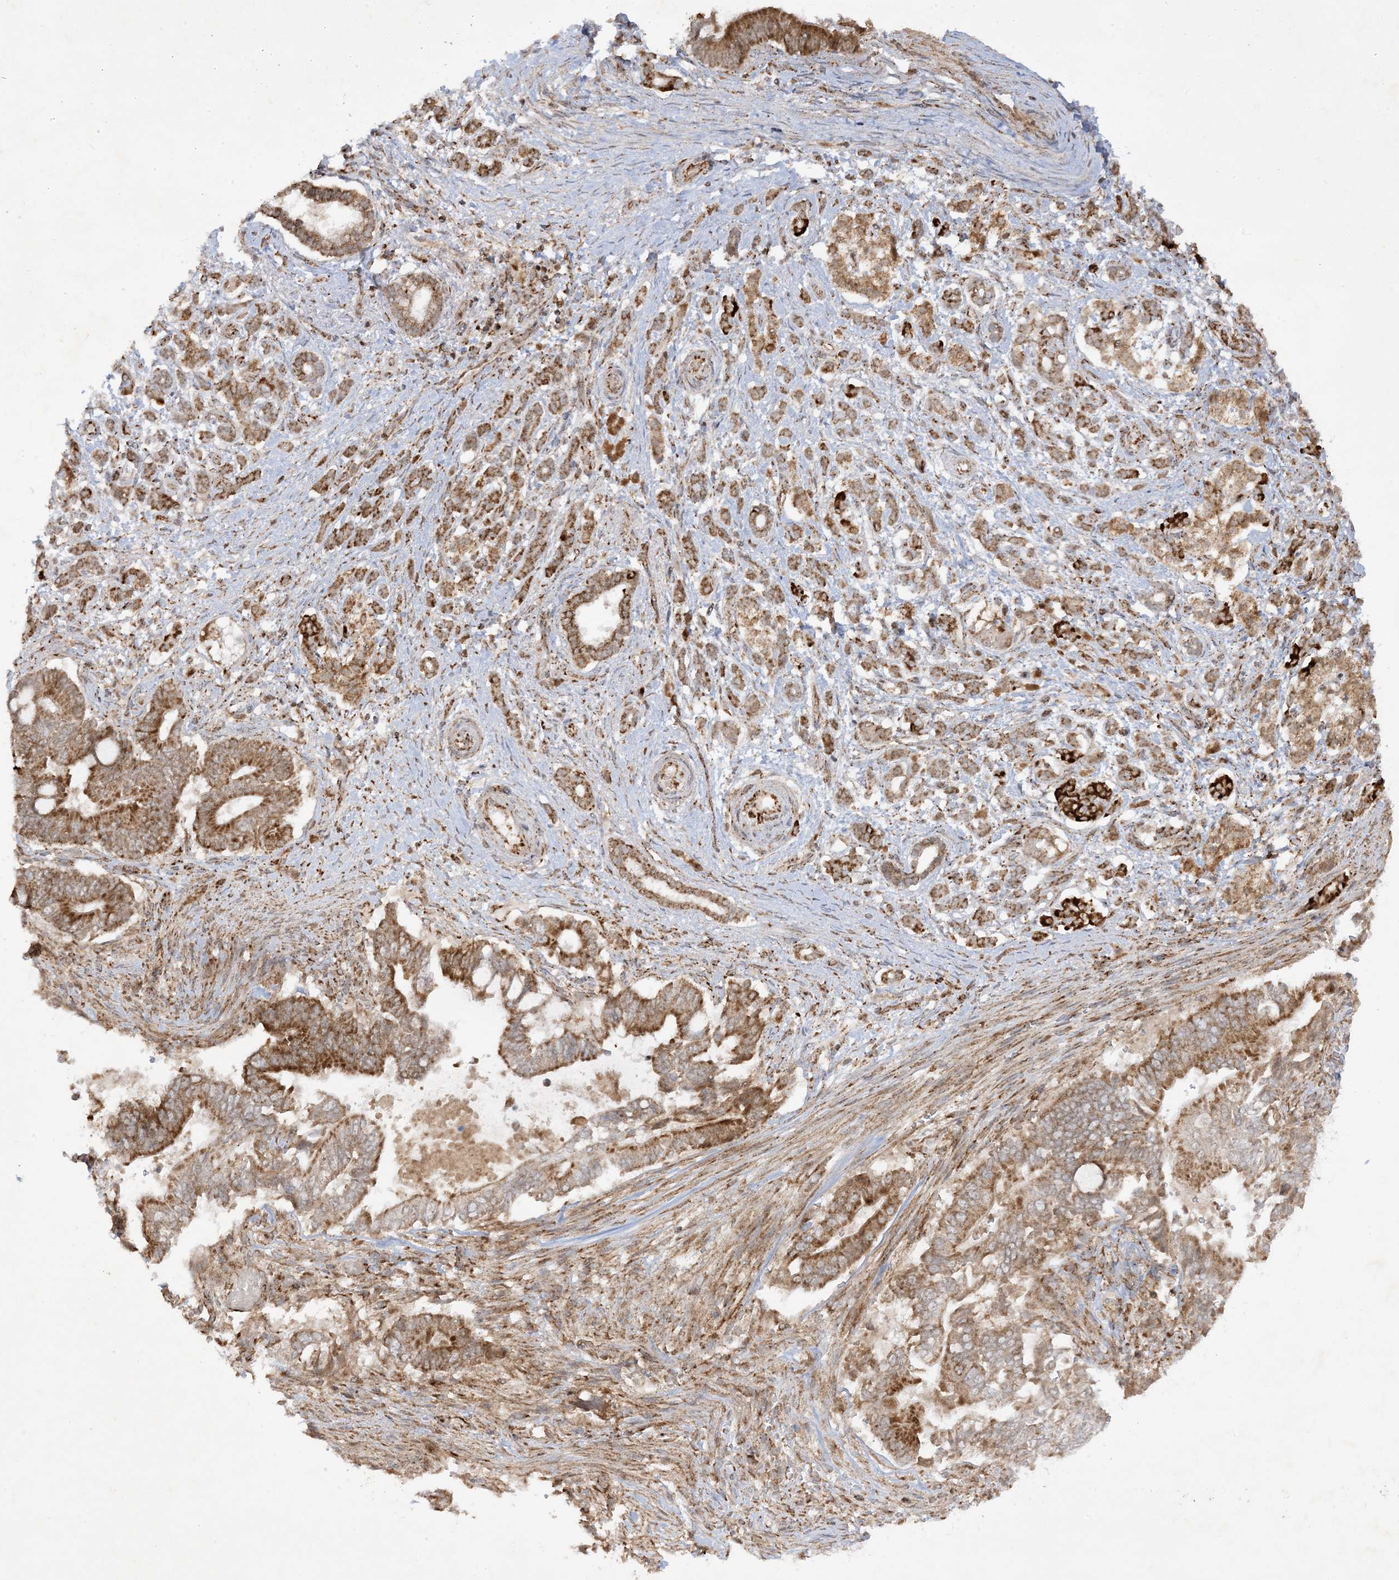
{"staining": {"intensity": "moderate", "quantity": ">75%", "location": "cytoplasmic/membranous"}, "tissue": "pancreatic cancer", "cell_type": "Tumor cells", "image_type": "cancer", "snomed": [{"axis": "morphology", "description": "Adenocarcinoma, NOS"}, {"axis": "topography", "description": "Pancreas"}], "caption": "The photomicrograph demonstrates a brown stain indicating the presence of a protein in the cytoplasmic/membranous of tumor cells in pancreatic cancer.", "gene": "NDUFAF3", "patient": {"sex": "male", "age": 68}}